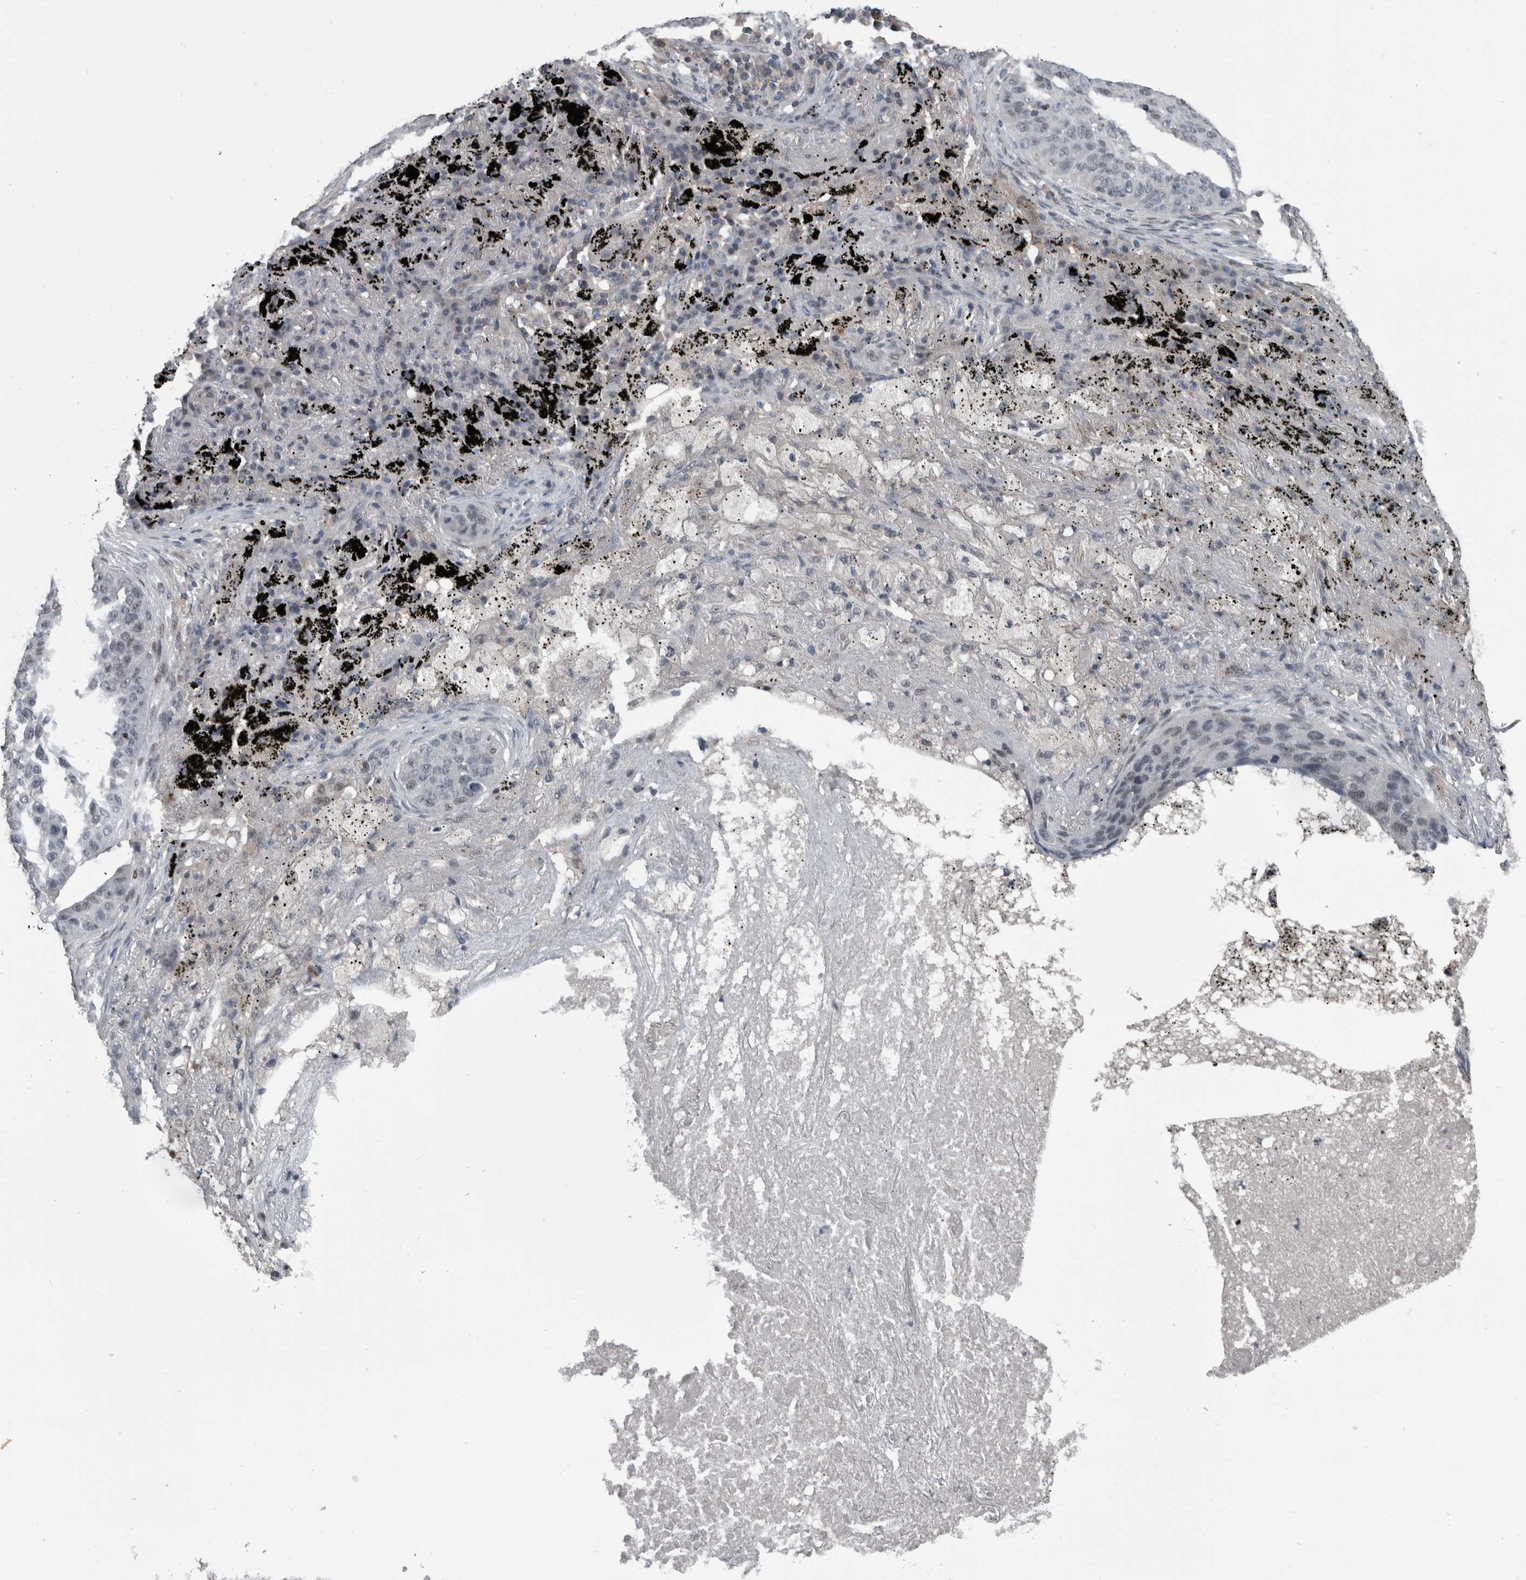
{"staining": {"intensity": "weak", "quantity": "<25%", "location": "nuclear"}, "tissue": "lung cancer", "cell_type": "Tumor cells", "image_type": "cancer", "snomed": [{"axis": "morphology", "description": "Squamous cell carcinoma, NOS"}, {"axis": "topography", "description": "Lung"}], "caption": "An immunohistochemistry (IHC) histopathology image of lung cancer is shown. There is no staining in tumor cells of lung cancer. The staining is performed using DAB brown chromogen with nuclei counter-stained in using hematoxylin.", "gene": "ZBTB21", "patient": {"sex": "female", "age": 63}}